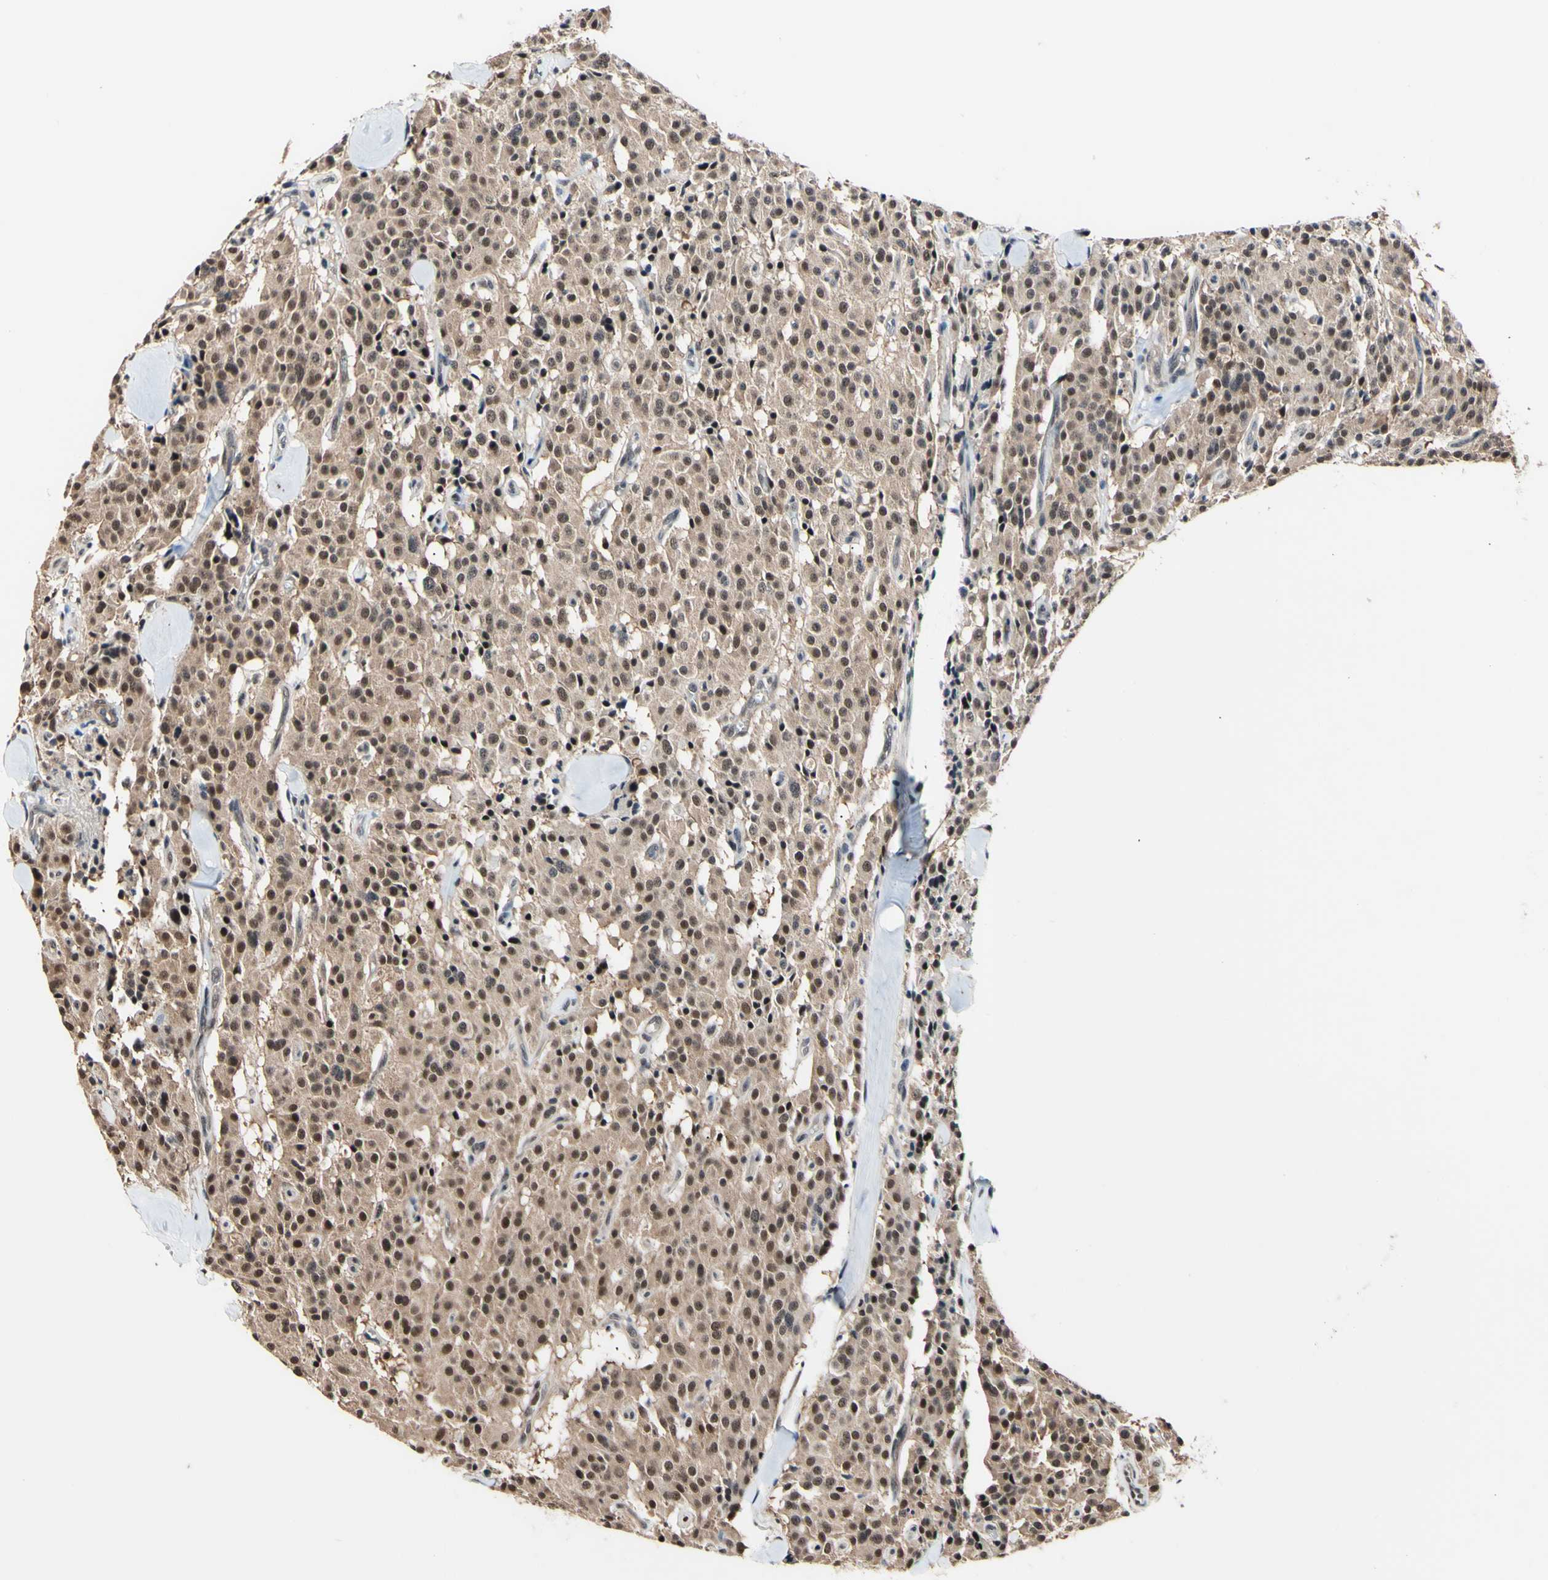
{"staining": {"intensity": "weak", "quantity": ">75%", "location": "cytoplasmic/membranous,nuclear"}, "tissue": "carcinoid", "cell_type": "Tumor cells", "image_type": "cancer", "snomed": [{"axis": "morphology", "description": "Carcinoid, malignant, NOS"}, {"axis": "topography", "description": "Lung"}], "caption": "This is an image of immunohistochemistry staining of carcinoid, which shows weak positivity in the cytoplasmic/membranous and nuclear of tumor cells.", "gene": "PSMD10", "patient": {"sex": "male", "age": 30}}